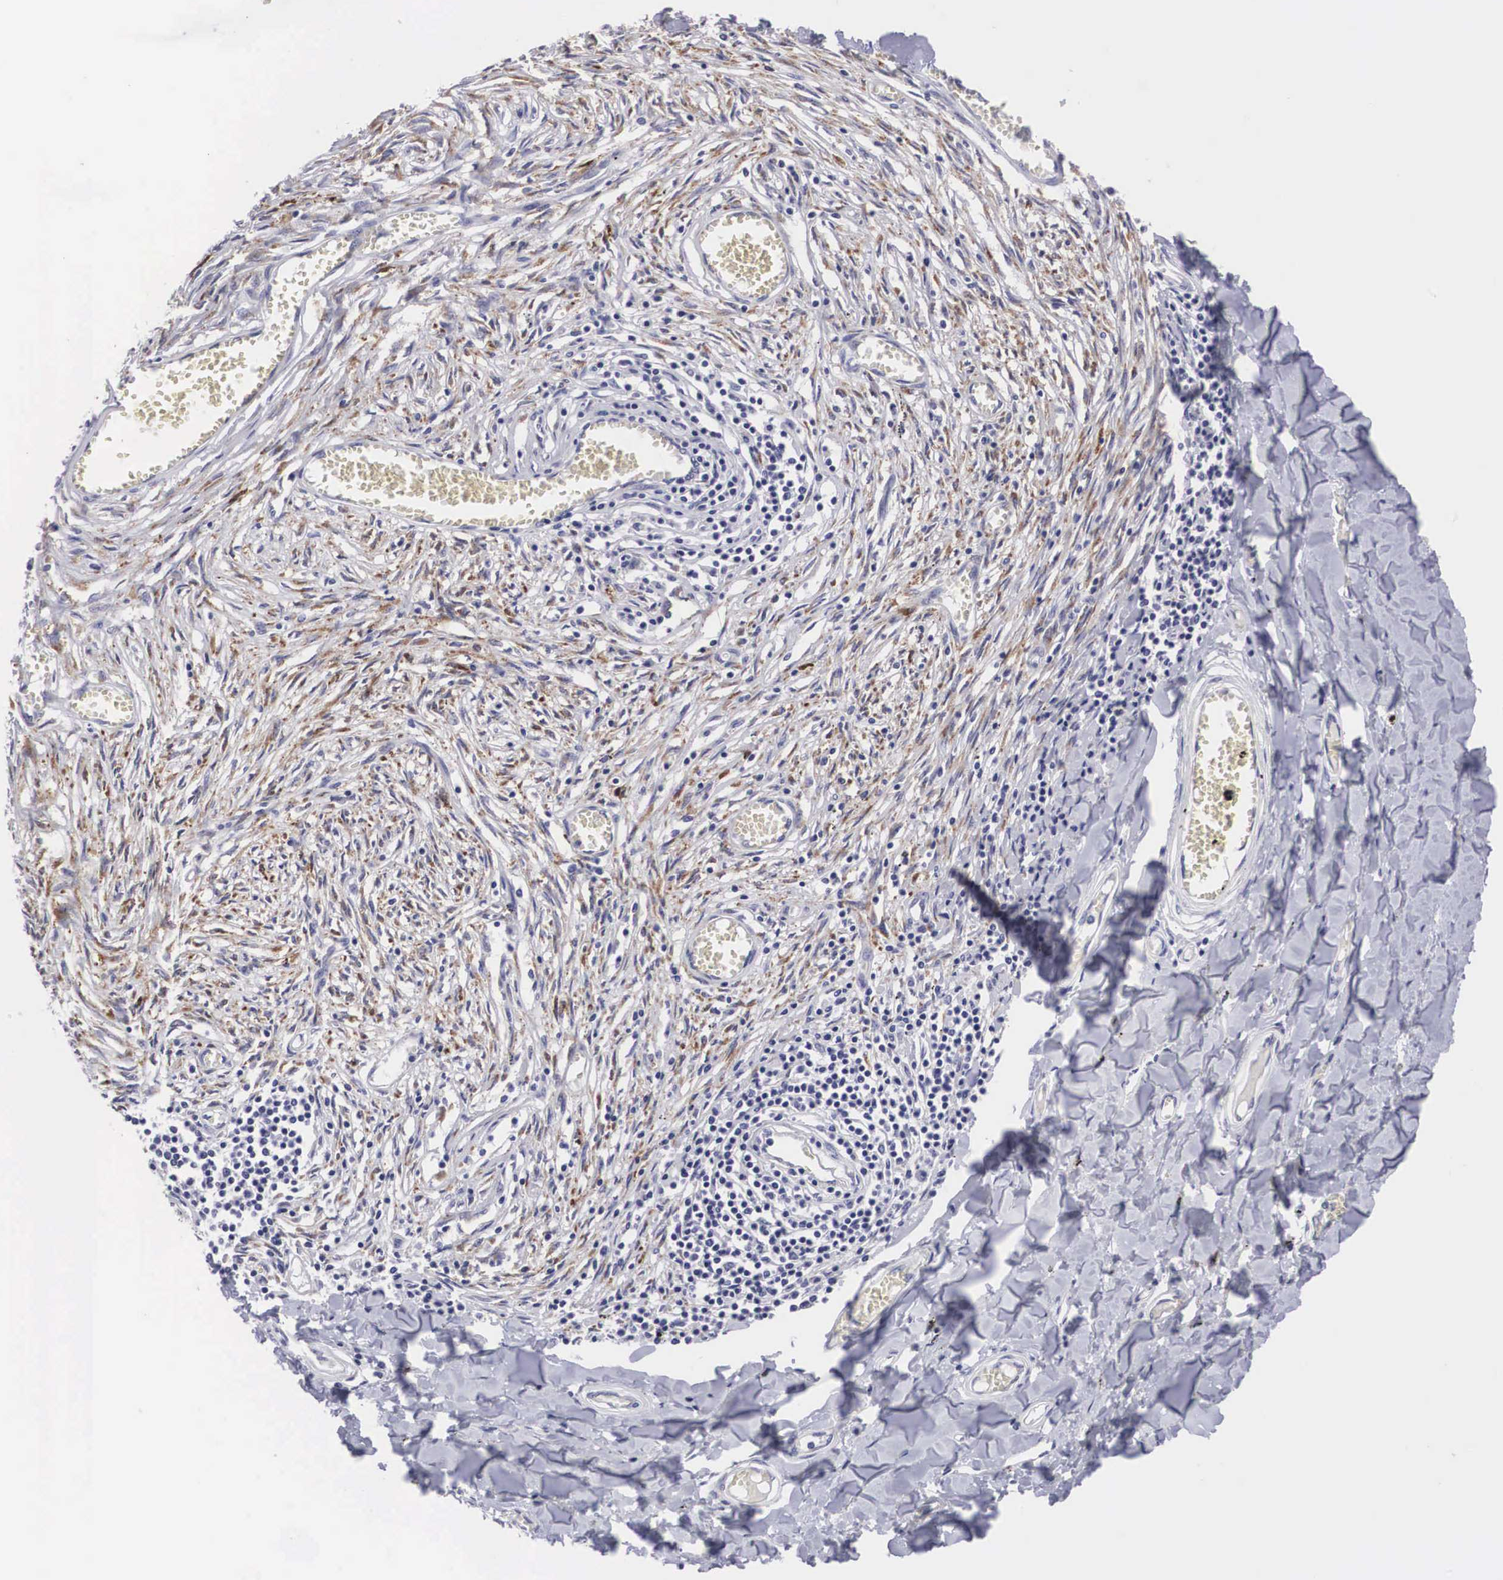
{"staining": {"intensity": "weak", "quantity": "25%-75%", "location": "cytoplasmic/membranous"}, "tissue": "adipose tissue", "cell_type": "Adipocytes", "image_type": "normal", "snomed": [{"axis": "morphology", "description": "Normal tissue, NOS"}, {"axis": "morphology", "description": "Sarcoma, NOS"}, {"axis": "topography", "description": "Skin"}, {"axis": "topography", "description": "Soft tissue"}], "caption": "A micrograph showing weak cytoplasmic/membranous staining in about 25%-75% of adipocytes in unremarkable adipose tissue, as visualized by brown immunohistochemical staining.", "gene": "ARMCX3", "patient": {"sex": "female", "age": 51}}